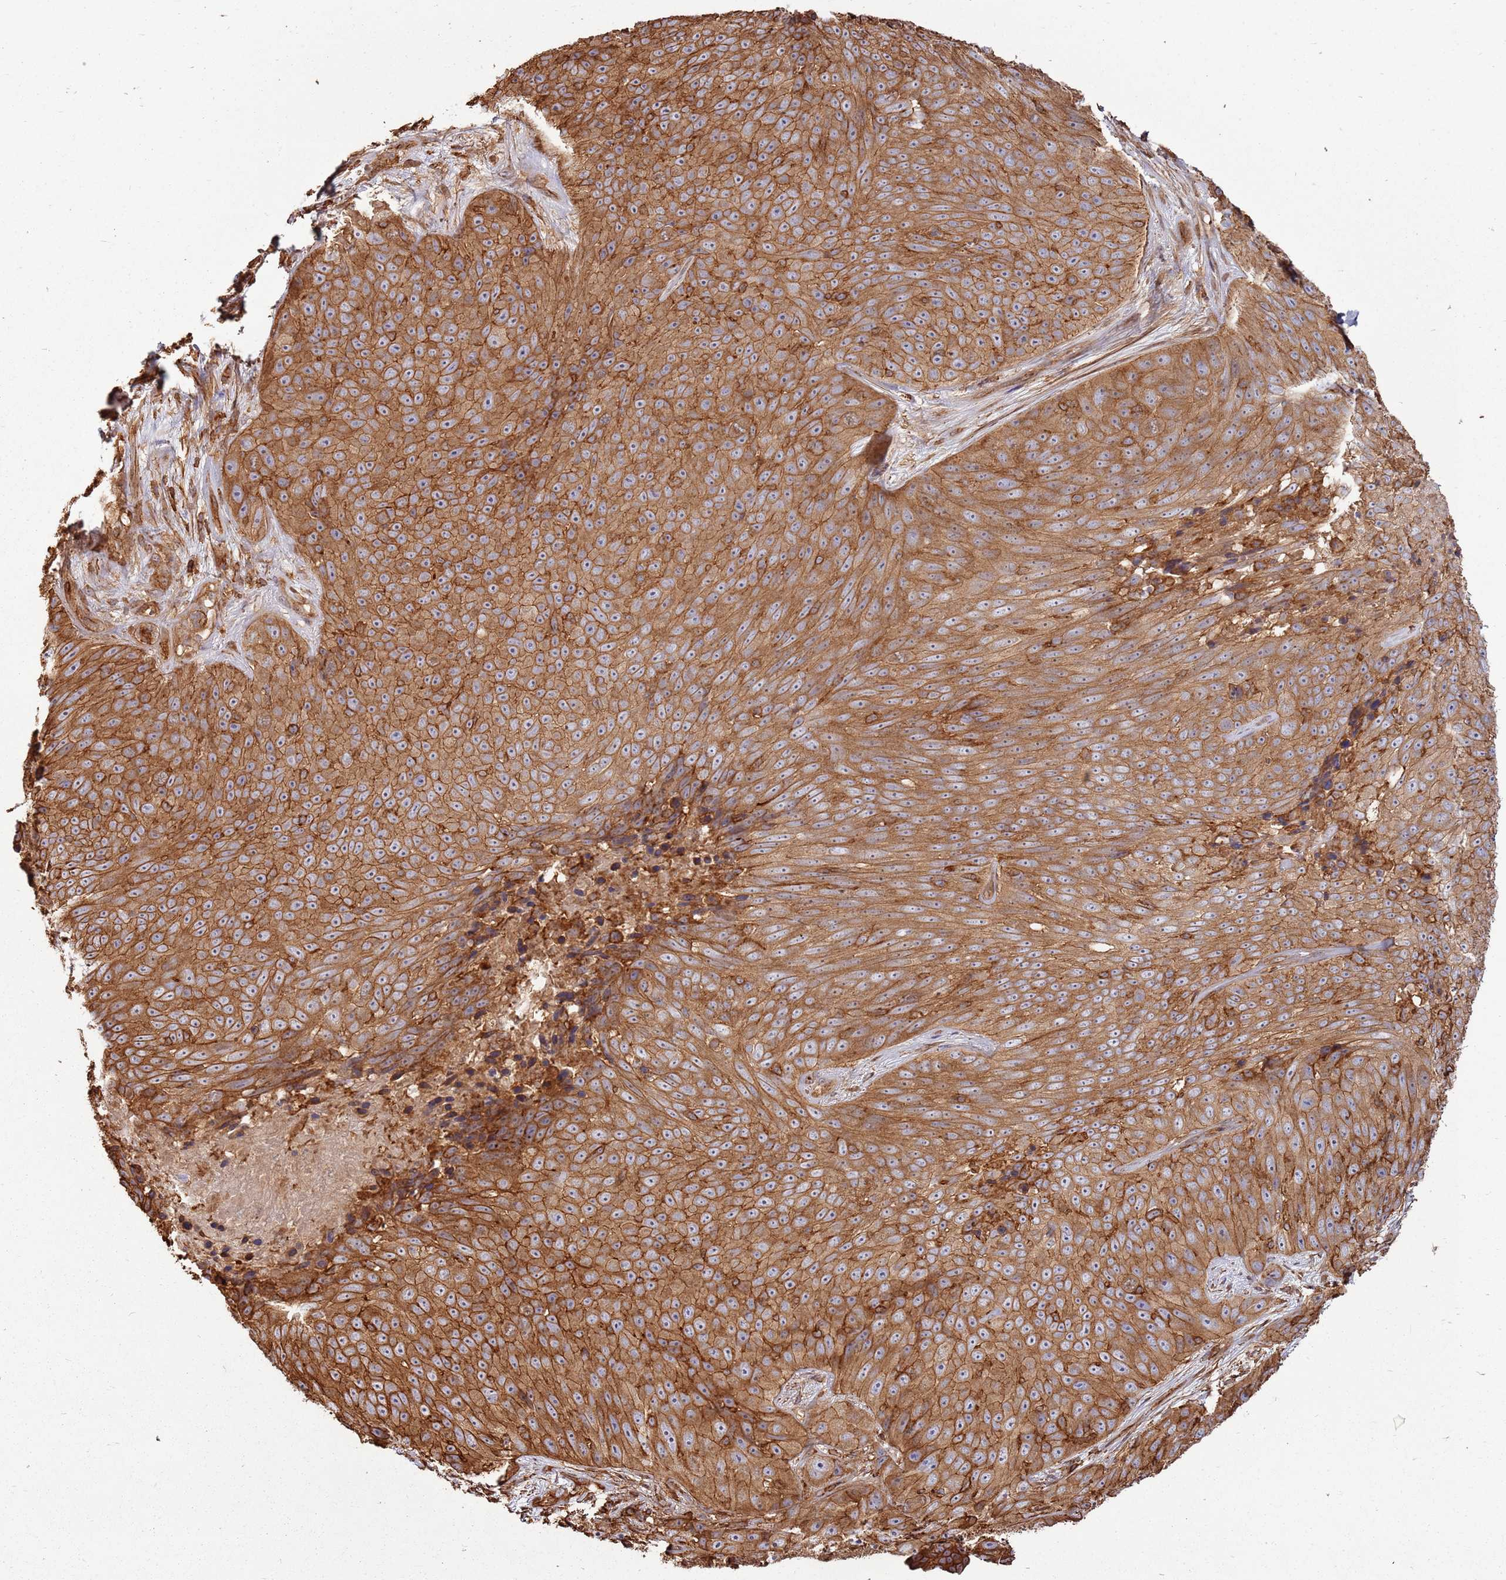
{"staining": {"intensity": "moderate", "quantity": ">75%", "location": "cytoplasmic/membranous"}, "tissue": "skin cancer", "cell_type": "Tumor cells", "image_type": "cancer", "snomed": [{"axis": "morphology", "description": "Squamous cell carcinoma, NOS"}, {"axis": "topography", "description": "Skin"}], "caption": "Immunohistochemical staining of skin cancer (squamous cell carcinoma) displays medium levels of moderate cytoplasmic/membranous expression in about >75% of tumor cells.", "gene": "ACVR2A", "patient": {"sex": "female", "age": 87}}